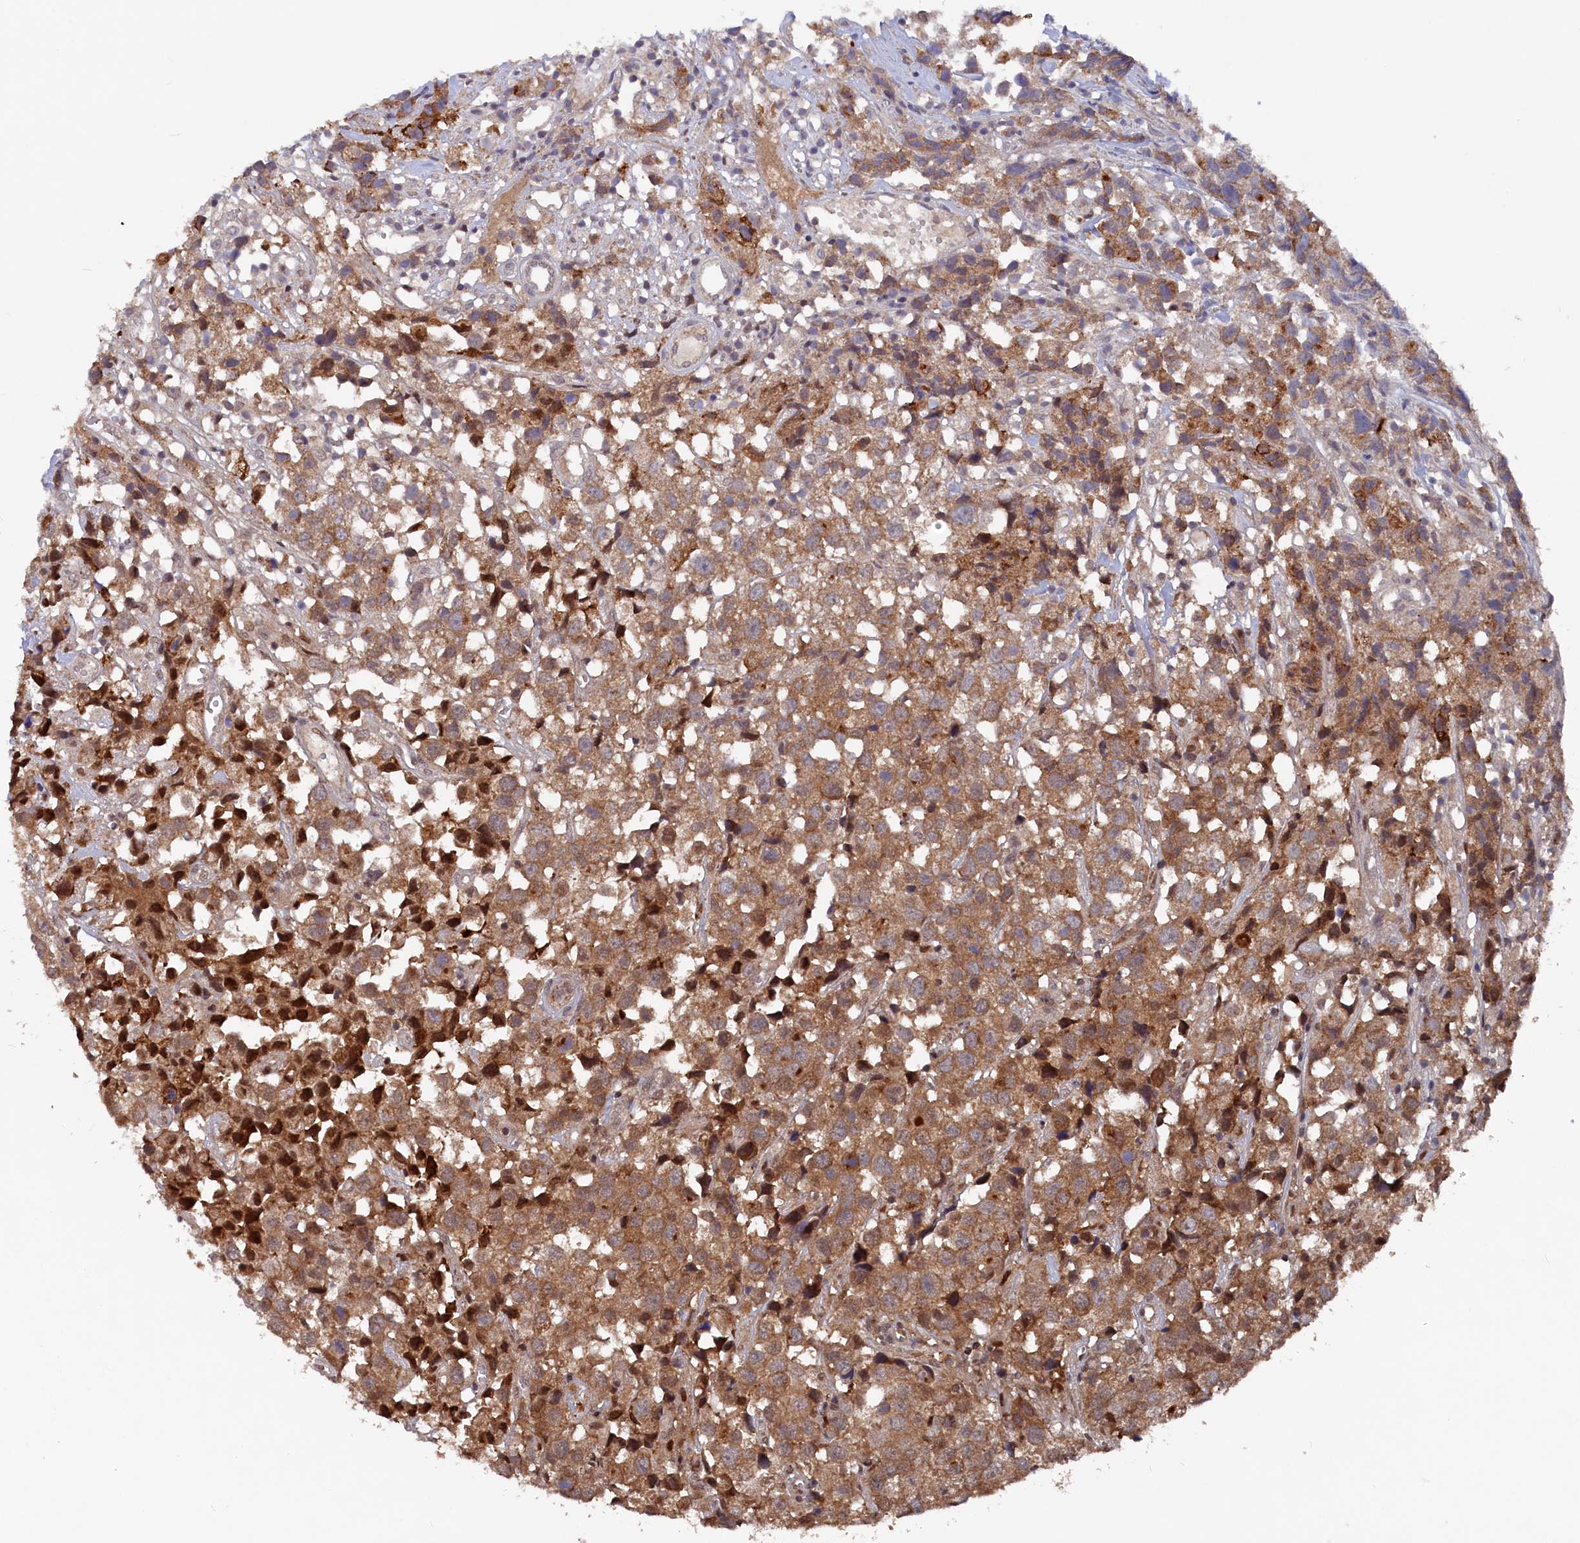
{"staining": {"intensity": "moderate", "quantity": ">75%", "location": "cytoplasmic/membranous"}, "tissue": "urothelial cancer", "cell_type": "Tumor cells", "image_type": "cancer", "snomed": [{"axis": "morphology", "description": "Urothelial carcinoma, High grade"}, {"axis": "topography", "description": "Urinary bladder"}], "caption": "Protein expression analysis of human high-grade urothelial carcinoma reveals moderate cytoplasmic/membranous positivity in about >75% of tumor cells.", "gene": "TMC5", "patient": {"sex": "female", "age": 75}}